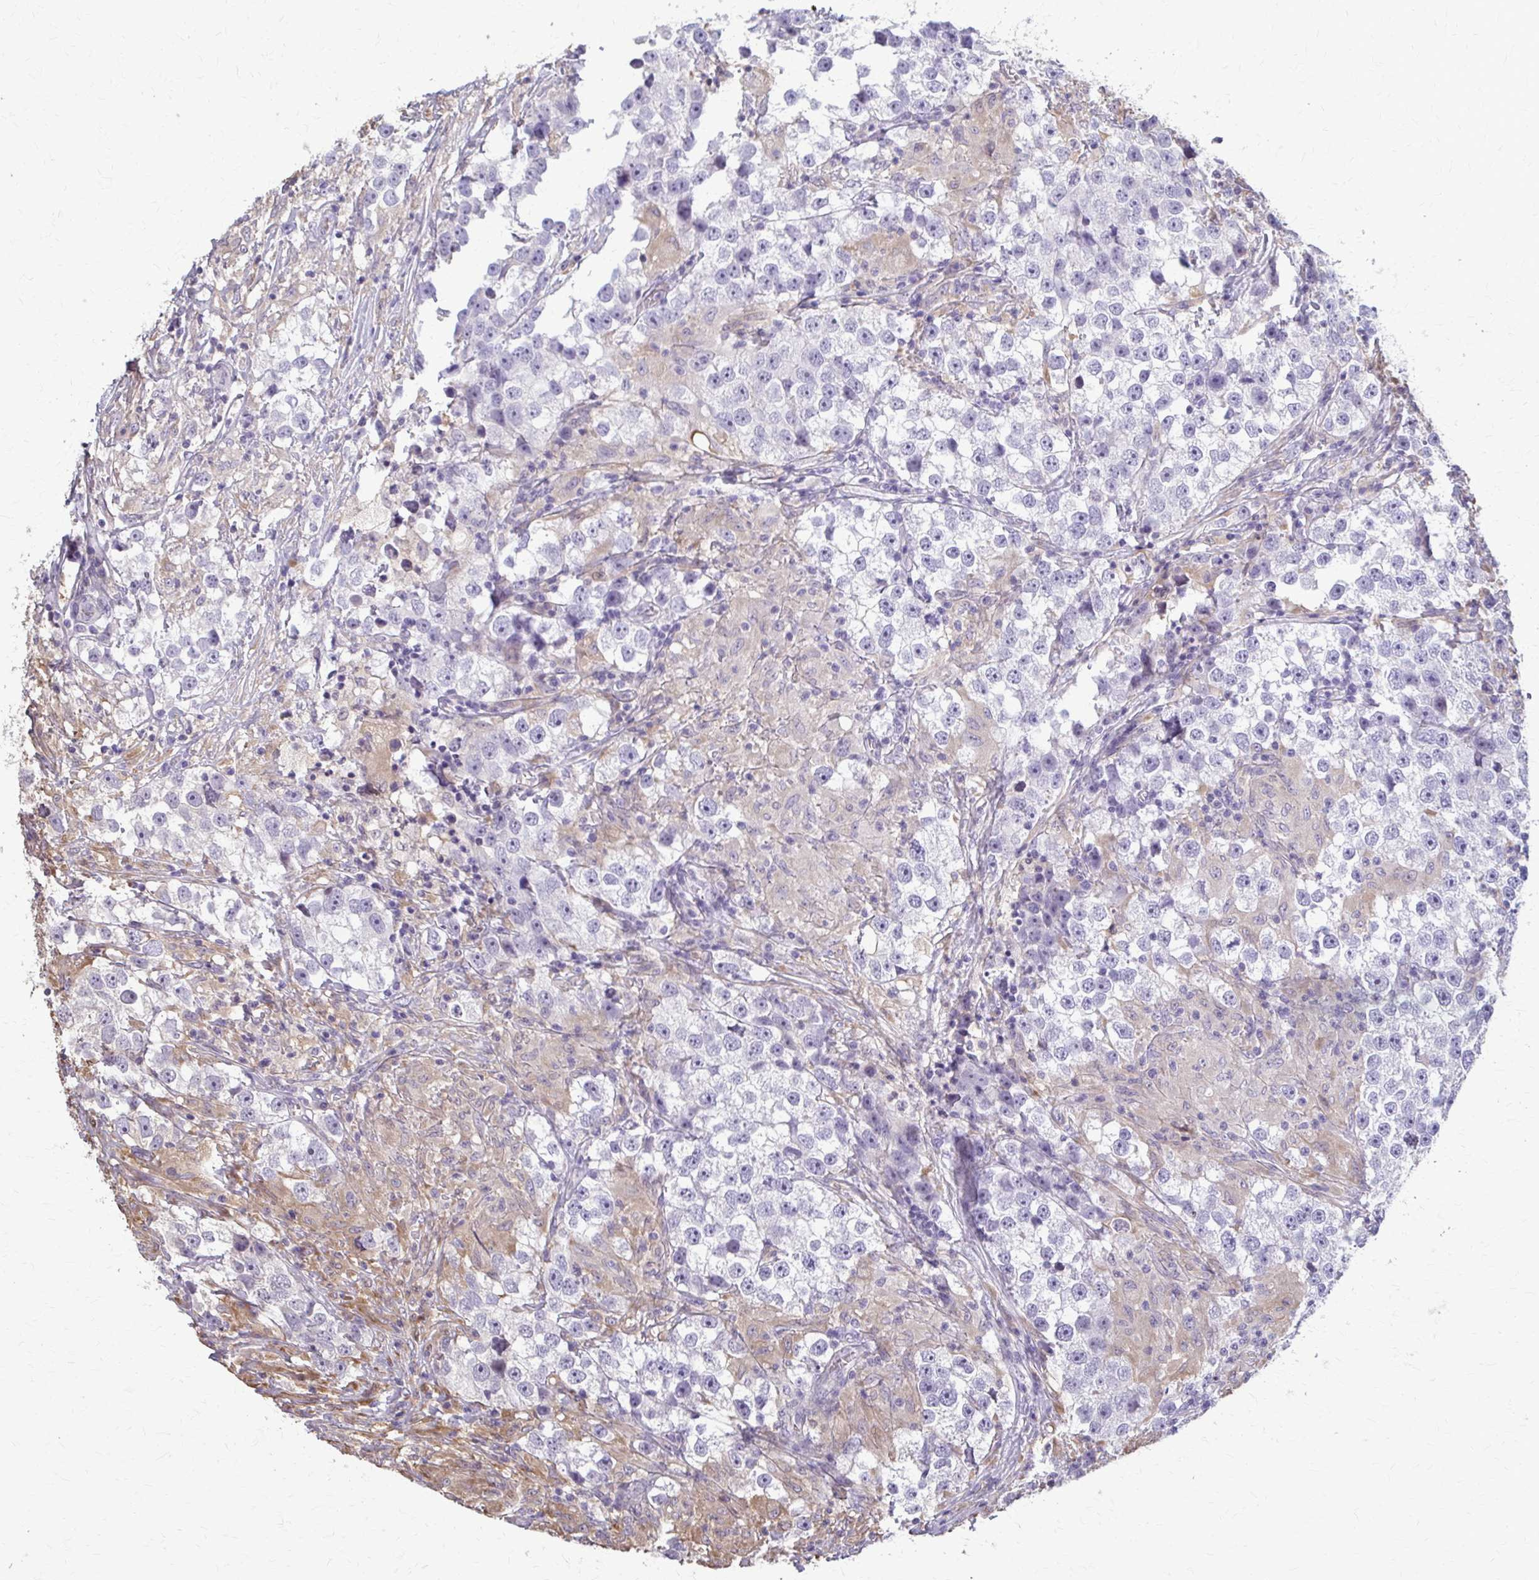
{"staining": {"intensity": "negative", "quantity": "none", "location": "none"}, "tissue": "testis cancer", "cell_type": "Tumor cells", "image_type": "cancer", "snomed": [{"axis": "morphology", "description": "Seminoma, NOS"}, {"axis": "topography", "description": "Testis"}], "caption": "A histopathology image of testis cancer (seminoma) stained for a protein demonstrates no brown staining in tumor cells.", "gene": "ZNF34", "patient": {"sex": "male", "age": 46}}